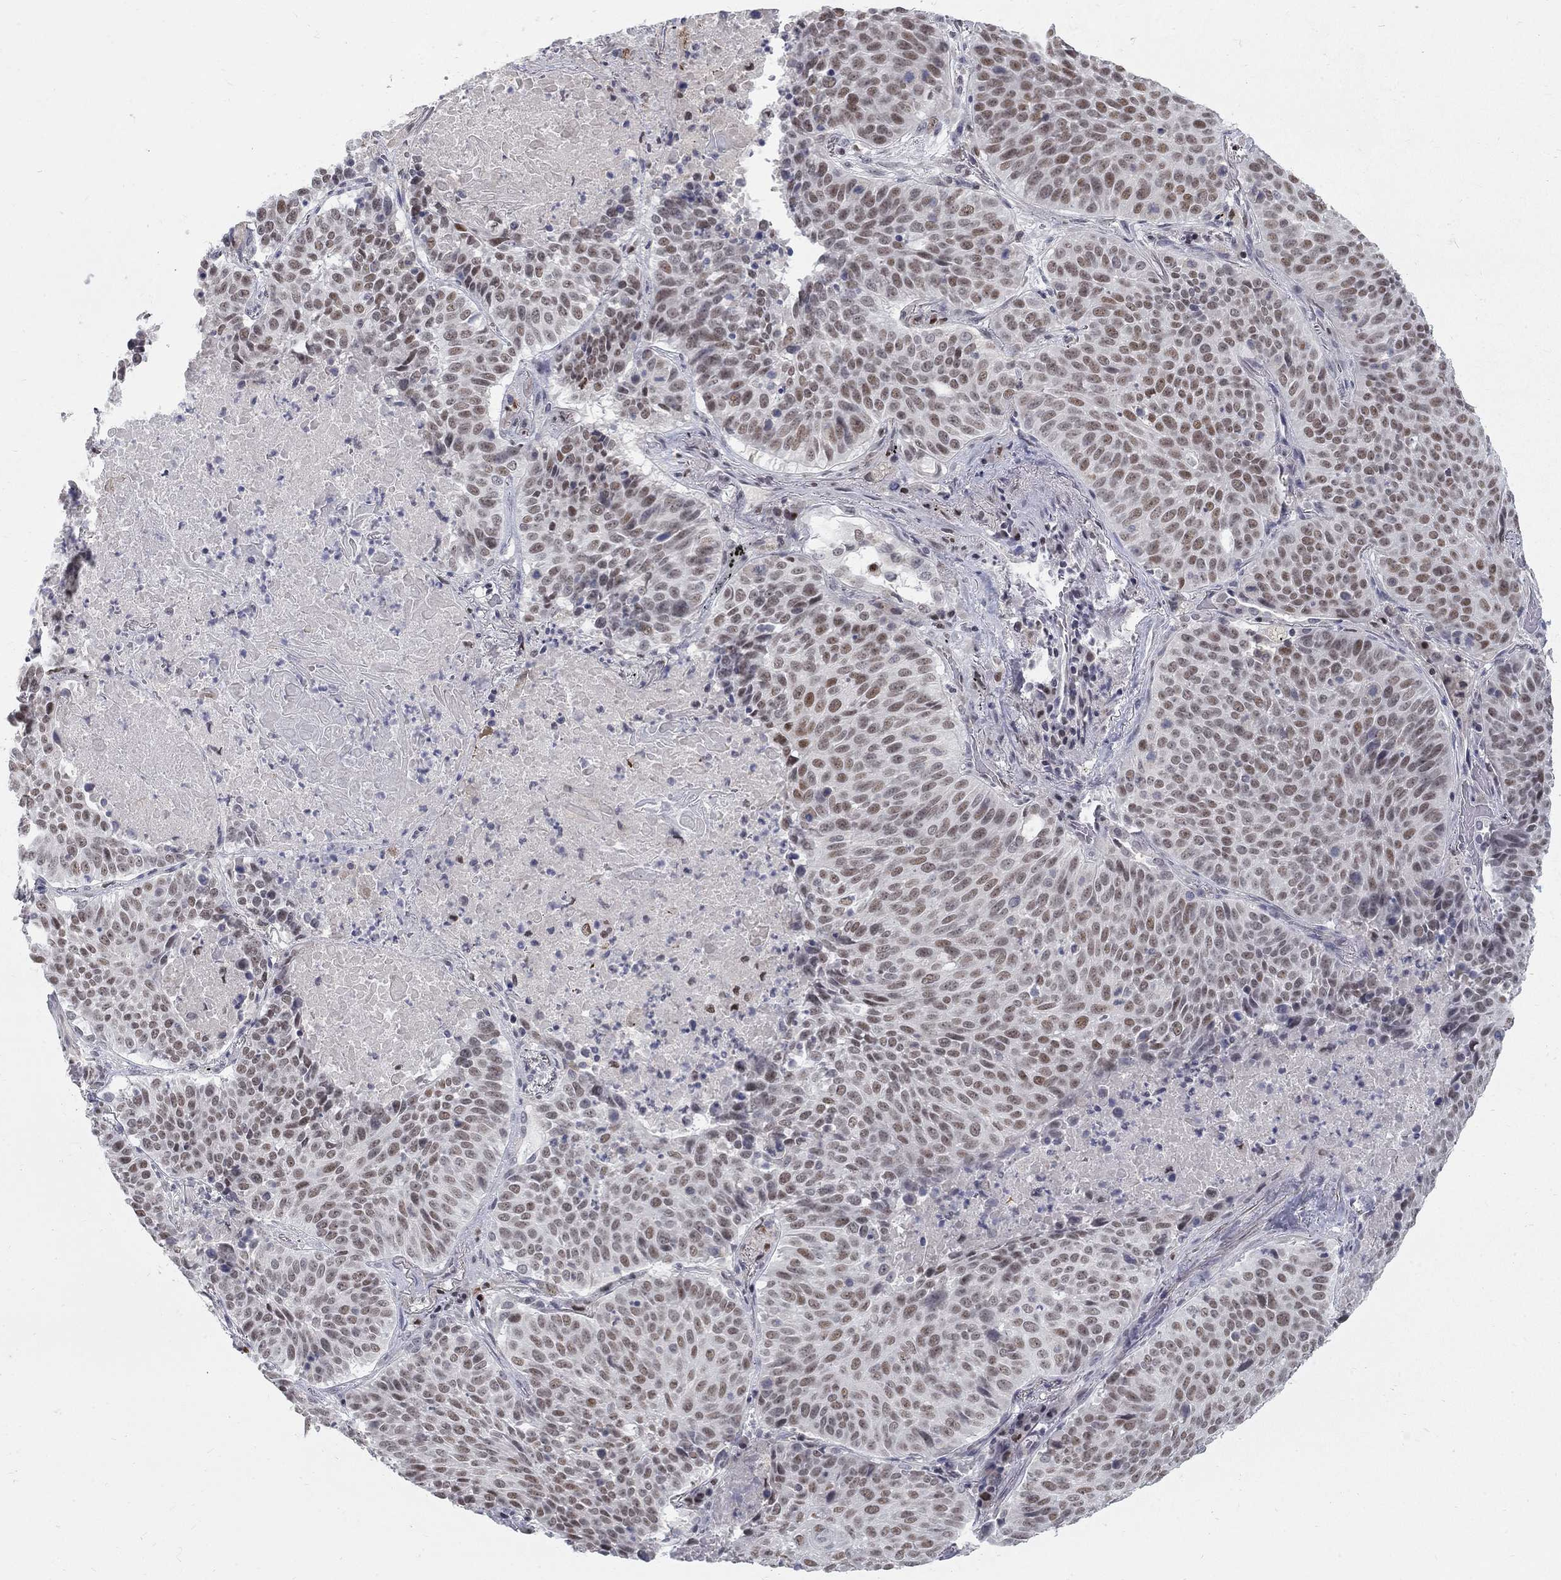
{"staining": {"intensity": "moderate", "quantity": "25%-75%", "location": "nuclear"}, "tissue": "lung cancer", "cell_type": "Tumor cells", "image_type": "cancer", "snomed": [{"axis": "morphology", "description": "Squamous cell carcinoma, NOS"}, {"axis": "topography", "description": "Lung"}], "caption": "Immunohistochemical staining of human lung cancer displays moderate nuclear protein staining in about 25%-75% of tumor cells.", "gene": "GCFC2", "patient": {"sex": "male", "age": 64}}